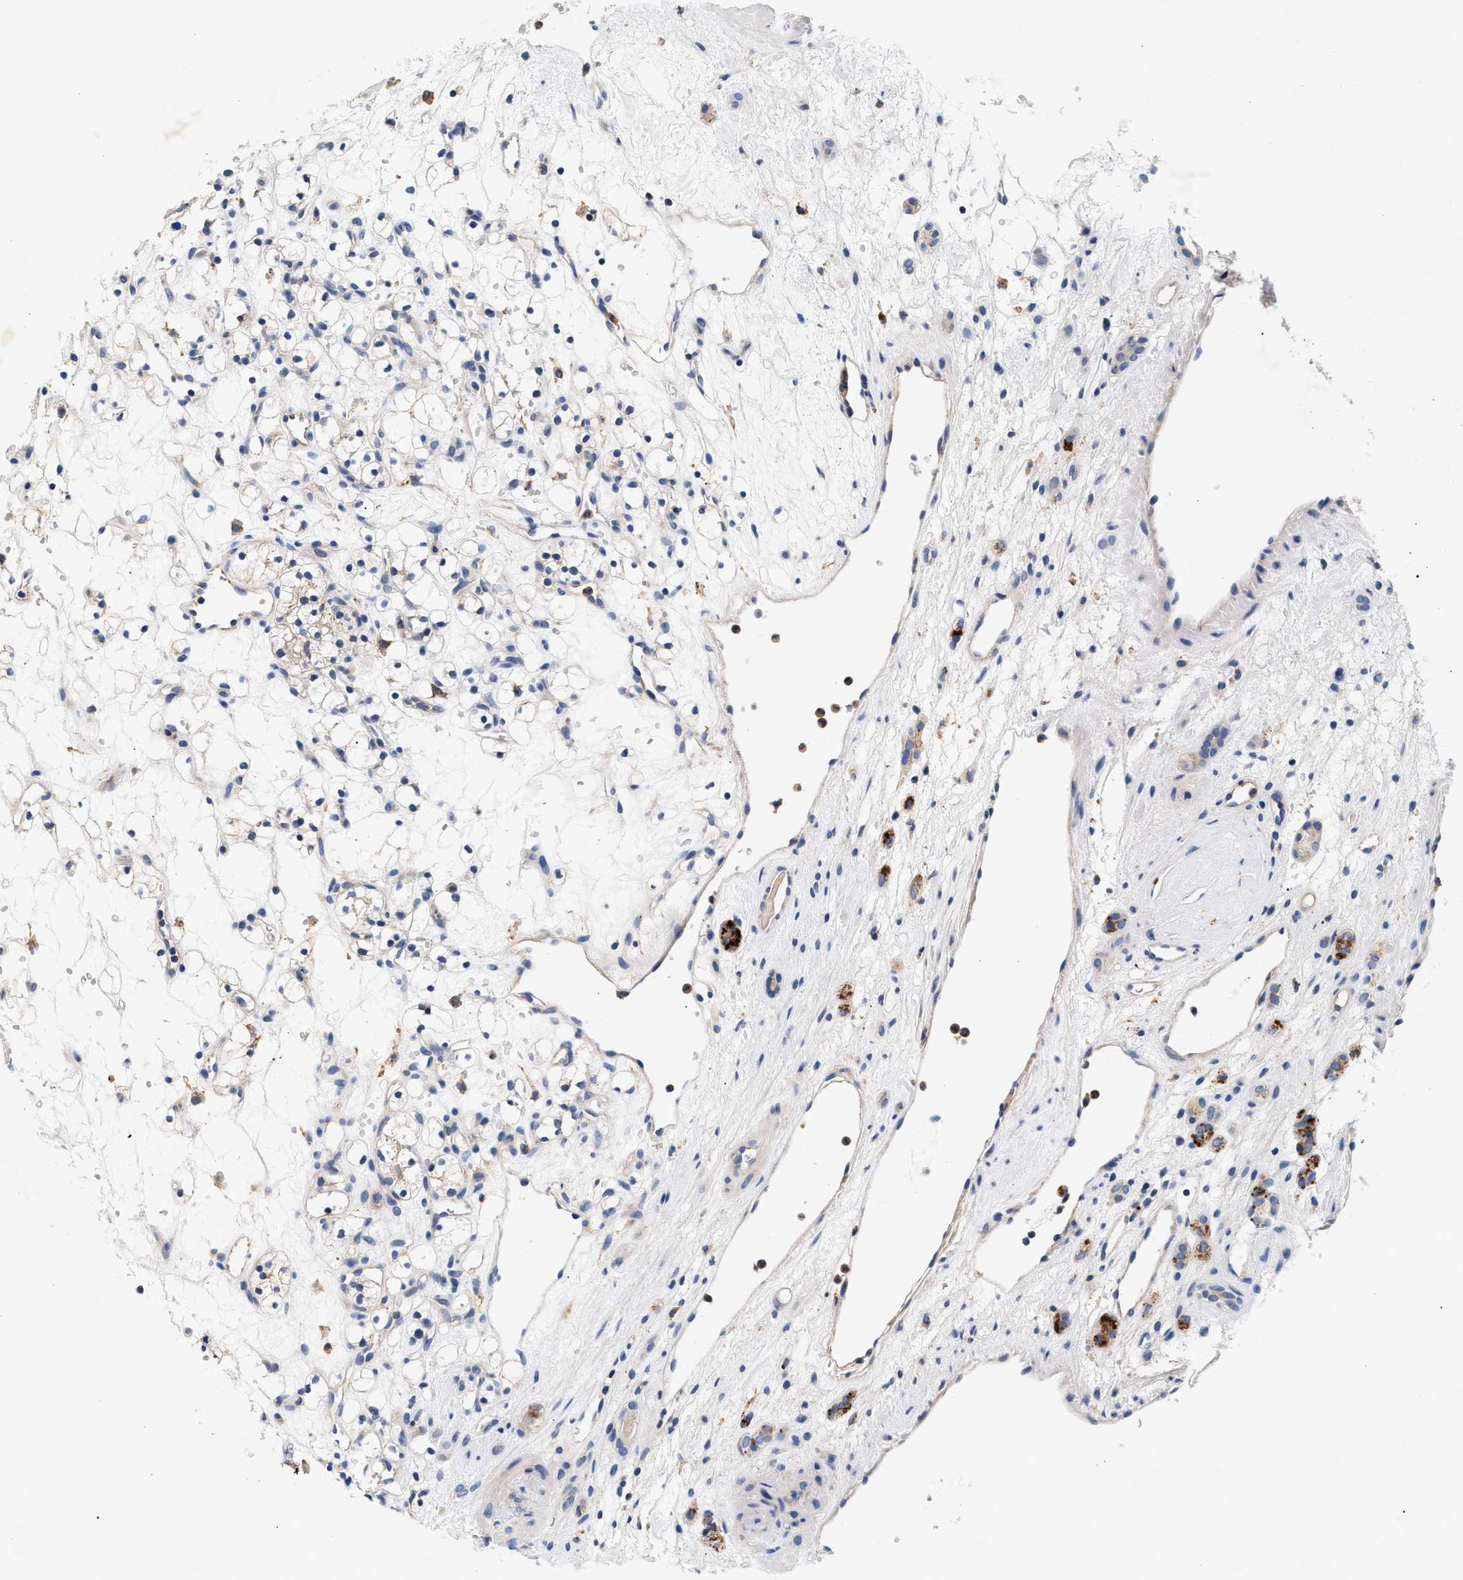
{"staining": {"intensity": "negative", "quantity": "none", "location": "none"}, "tissue": "renal cancer", "cell_type": "Tumor cells", "image_type": "cancer", "snomed": [{"axis": "morphology", "description": "Adenocarcinoma, NOS"}, {"axis": "topography", "description": "Kidney"}], "caption": "A high-resolution micrograph shows immunohistochemistry (IHC) staining of renal cancer, which demonstrates no significant expression in tumor cells.", "gene": "GNAI3", "patient": {"sex": "female", "age": 60}}